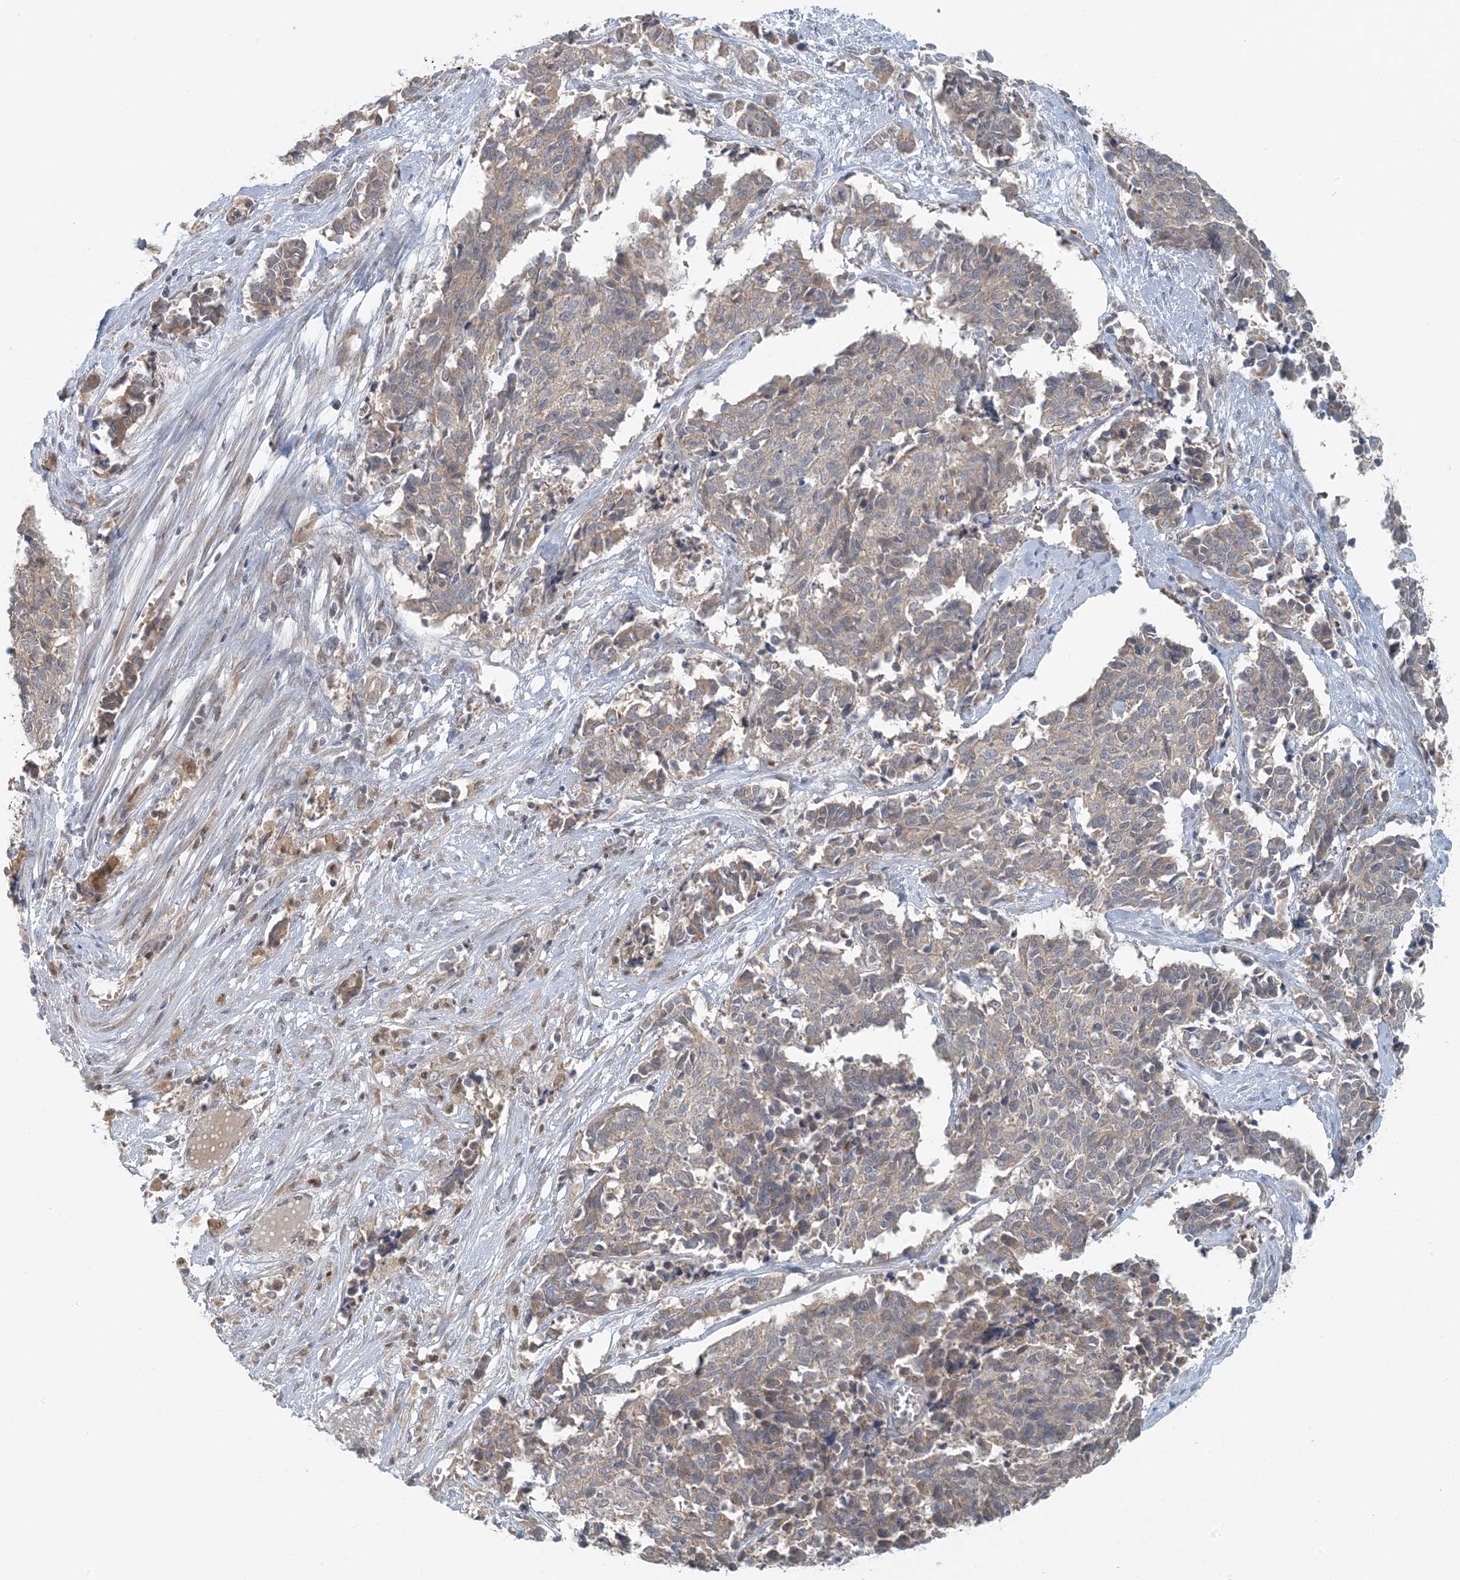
{"staining": {"intensity": "weak", "quantity": ">75%", "location": "cytoplasmic/membranous"}, "tissue": "cervical cancer", "cell_type": "Tumor cells", "image_type": "cancer", "snomed": [{"axis": "morphology", "description": "Normal tissue, NOS"}, {"axis": "morphology", "description": "Squamous cell carcinoma, NOS"}, {"axis": "topography", "description": "Cervix"}], "caption": "Immunohistochemistry (IHC) micrograph of neoplastic tissue: human cervical cancer (squamous cell carcinoma) stained using IHC reveals low levels of weak protein expression localized specifically in the cytoplasmic/membranous of tumor cells, appearing as a cytoplasmic/membranous brown color.", "gene": "CTDNEP1", "patient": {"sex": "female", "age": 35}}